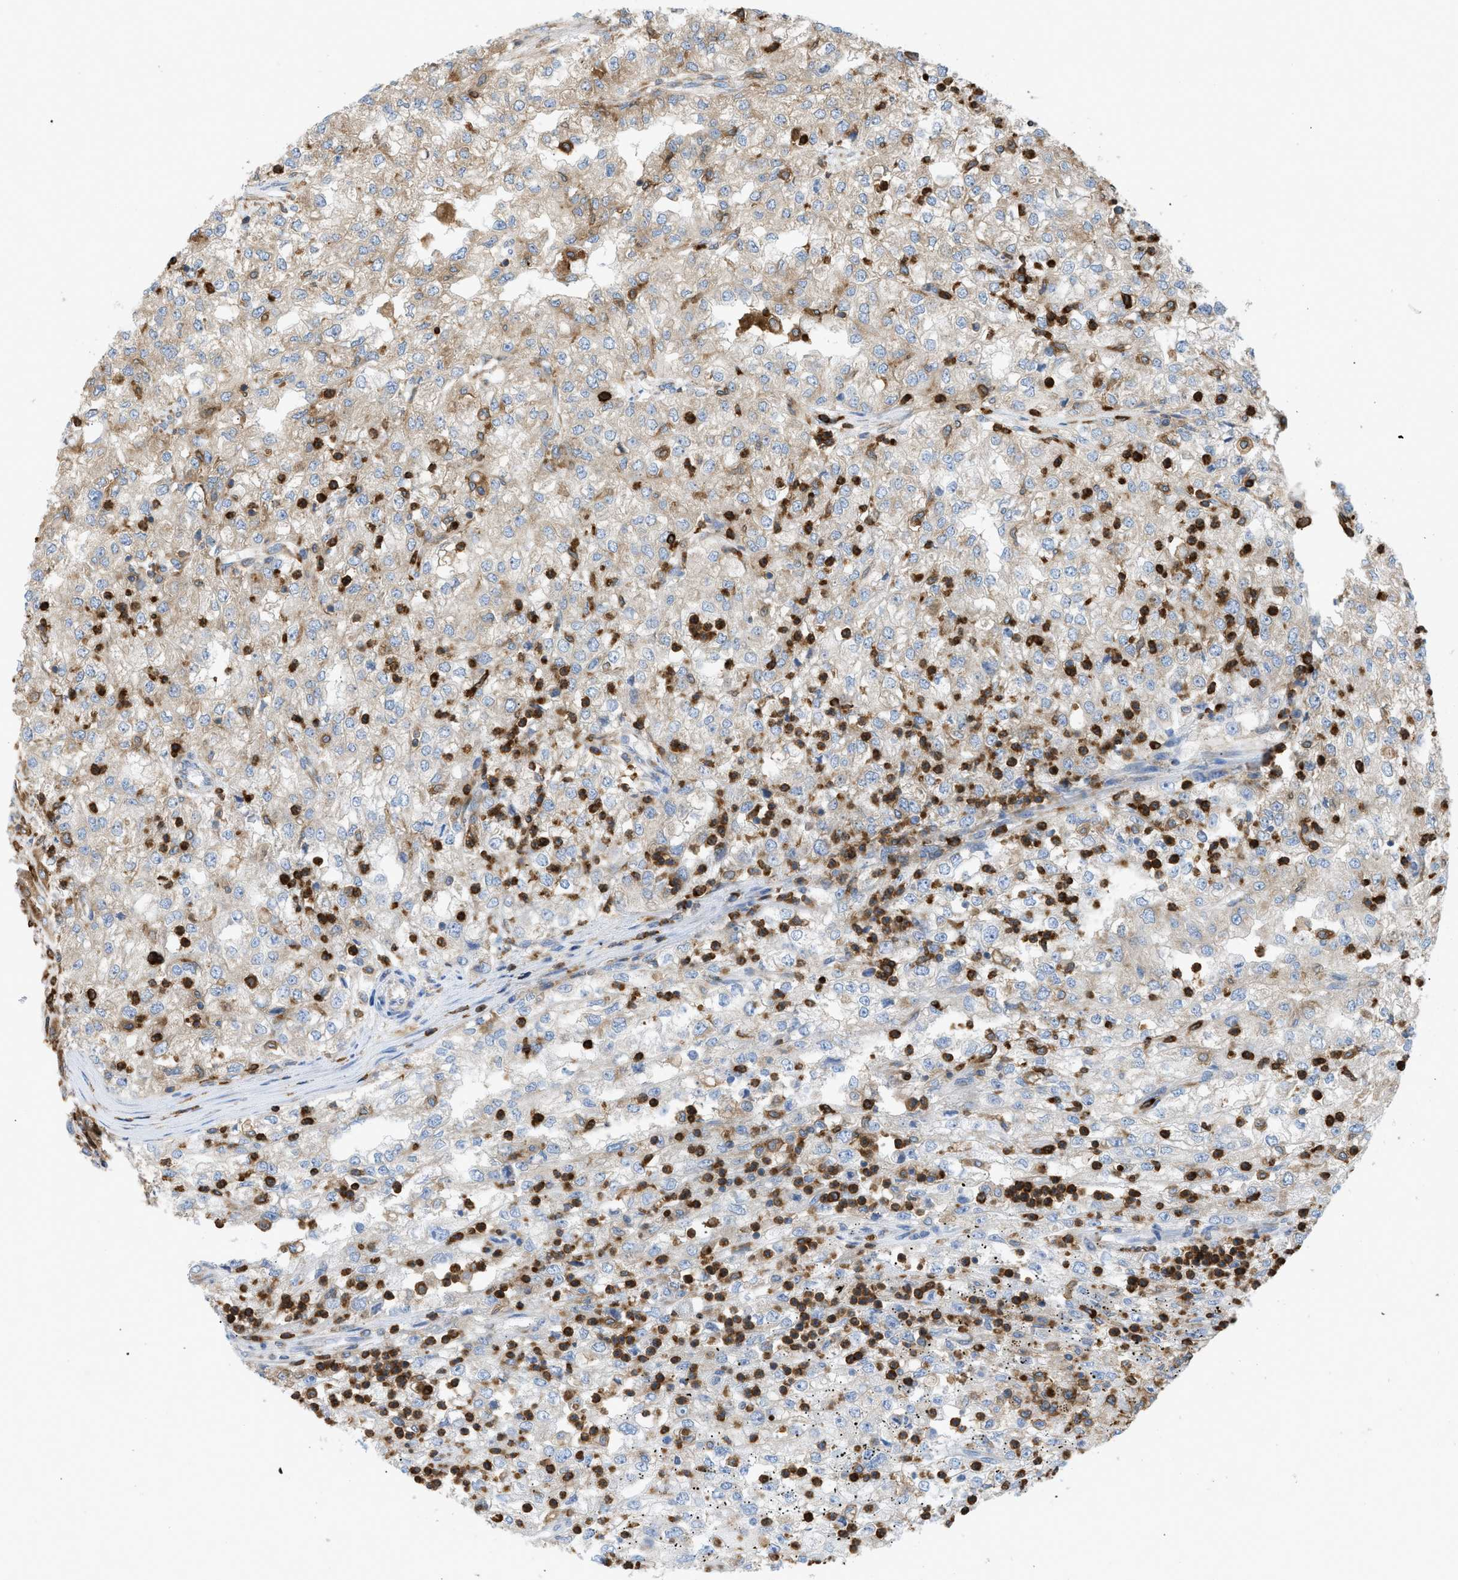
{"staining": {"intensity": "weak", "quantity": "25%-75%", "location": "cytoplasmic/membranous"}, "tissue": "renal cancer", "cell_type": "Tumor cells", "image_type": "cancer", "snomed": [{"axis": "morphology", "description": "Adenocarcinoma, NOS"}, {"axis": "topography", "description": "Kidney"}], "caption": "Human renal adenocarcinoma stained for a protein (brown) reveals weak cytoplasmic/membranous positive expression in approximately 25%-75% of tumor cells.", "gene": "GPAT4", "patient": {"sex": "female", "age": 54}}